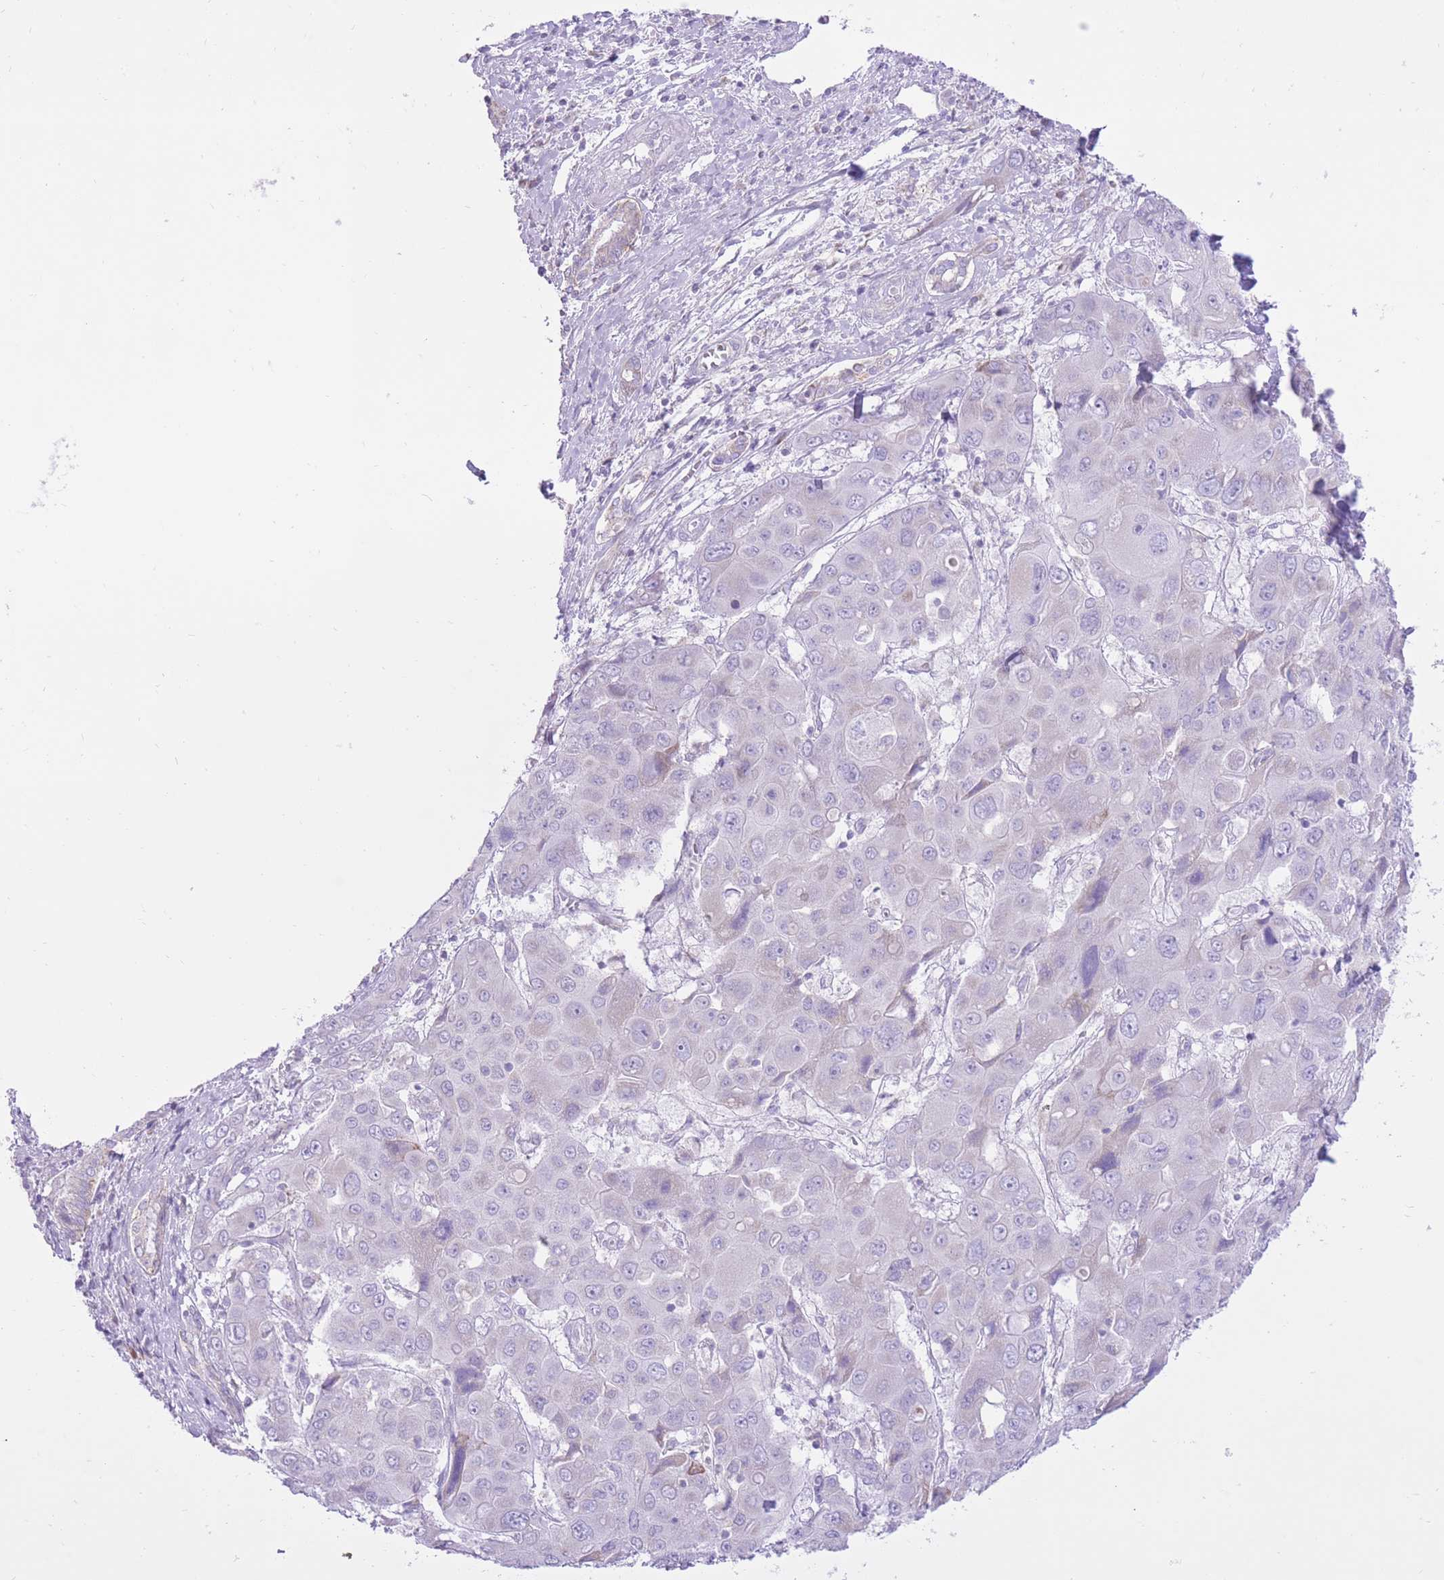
{"staining": {"intensity": "negative", "quantity": "none", "location": "none"}, "tissue": "liver cancer", "cell_type": "Tumor cells", "image_type": "cancer", "snomed": [{"axis": "morphology", "description": "Cholangiocarcinoma"}, {"axis": "topography", "description": "Liver"}], "caption": "Liver cancer (cholangiocarcinoma) was stained to show a protein in brown. There is no significant positivity in tumor cells.", "gene": "SLC4A4", "patient": {"sex": "male", "age": 67}}